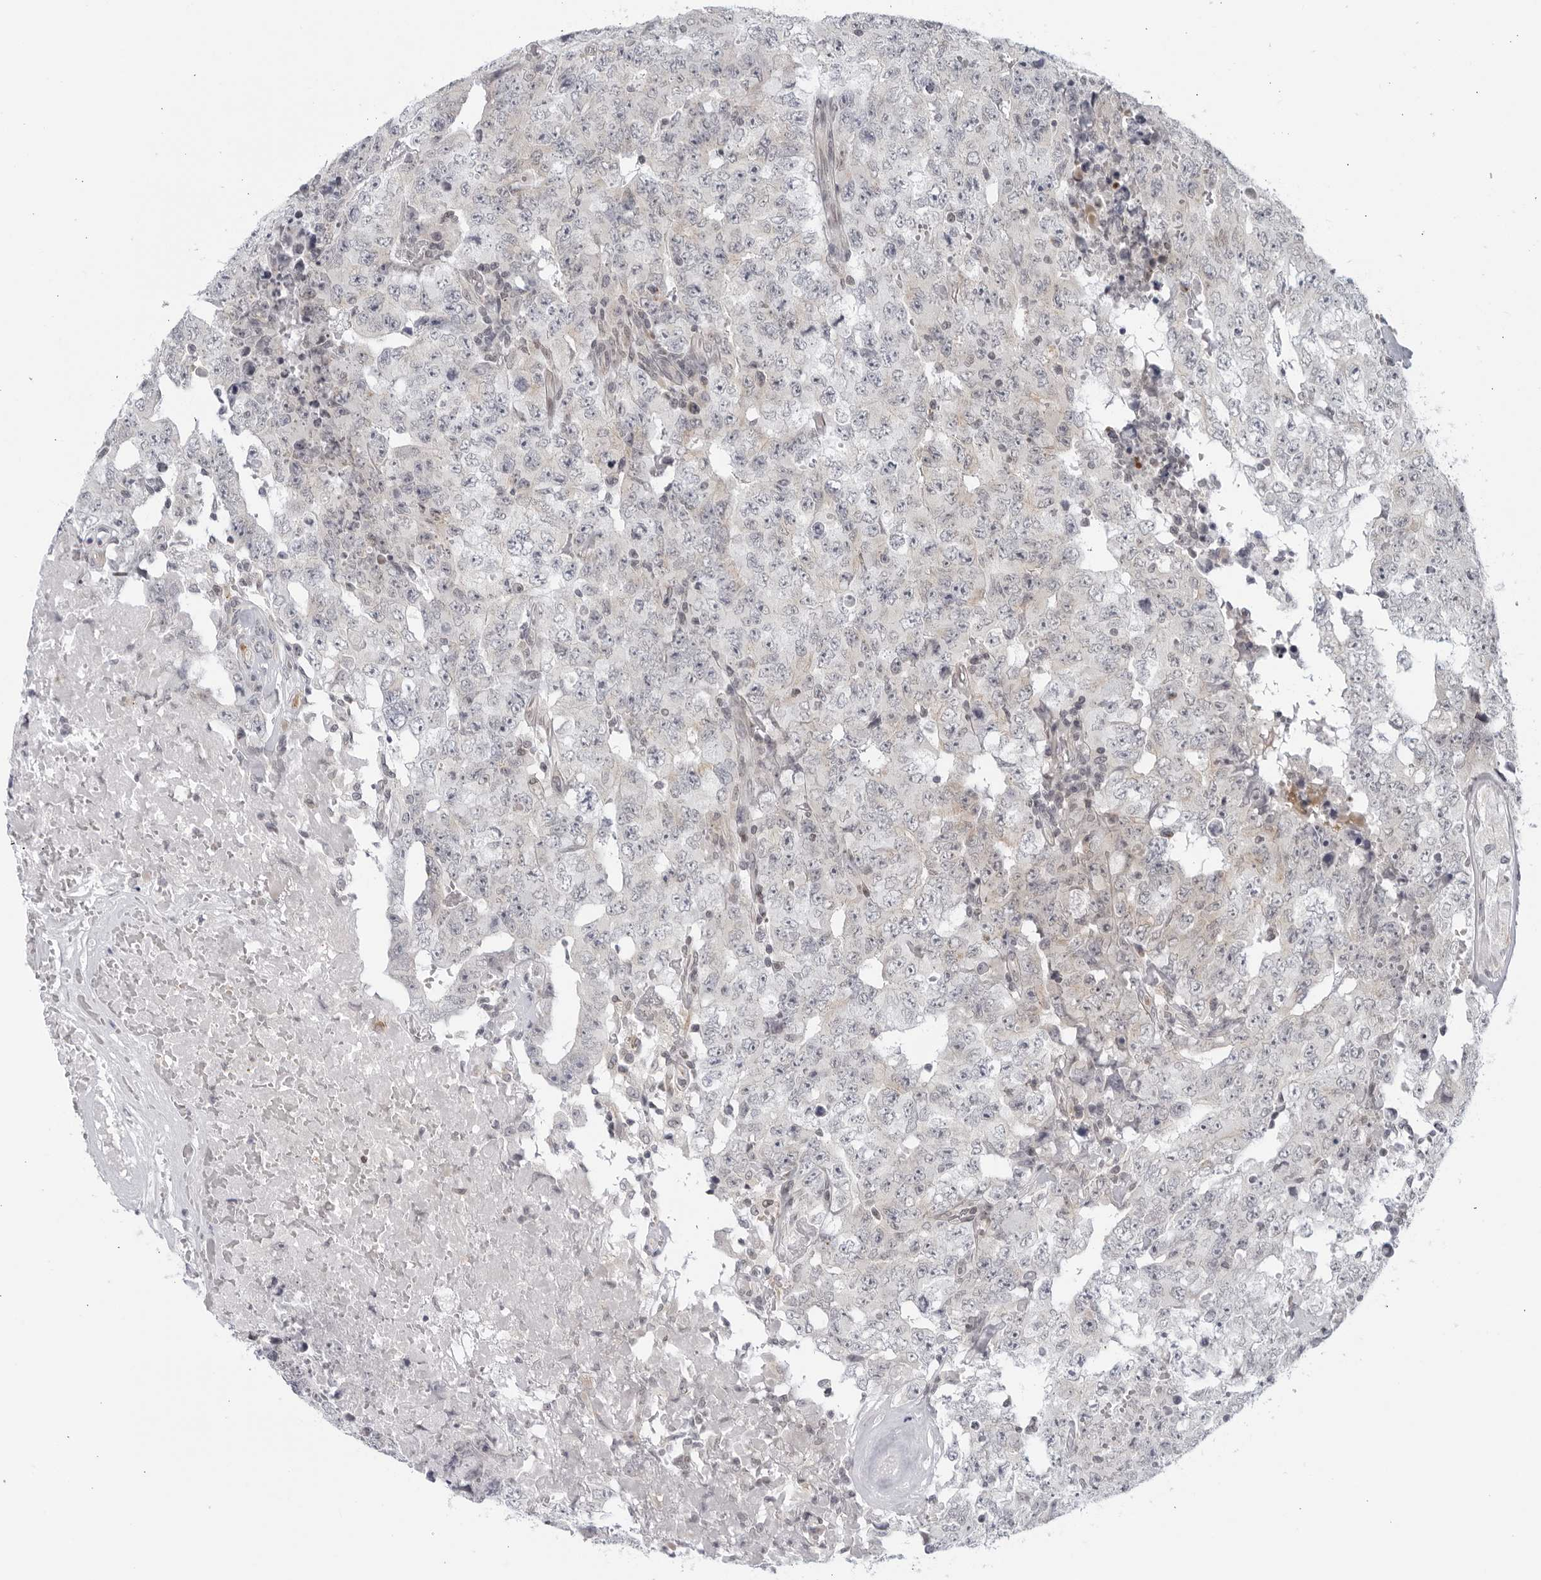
{"staining": {"intensity": "negative", "quantity": "none", "location": "none"}, "tissue": "testis cancer", "cell_type": "Tumor cells", "image_type": "cancer", "snomed": [{"axis": "morphology", "description": "Carcinoma, Embryonal, NOS"}, {"axis": "topography", "description": "Testis"}], "caption": "Tumor cells are negative for protein expression in human testis cancer.", "gene": "WDTC1", "patient": {"sex": "male", "age": 26}}